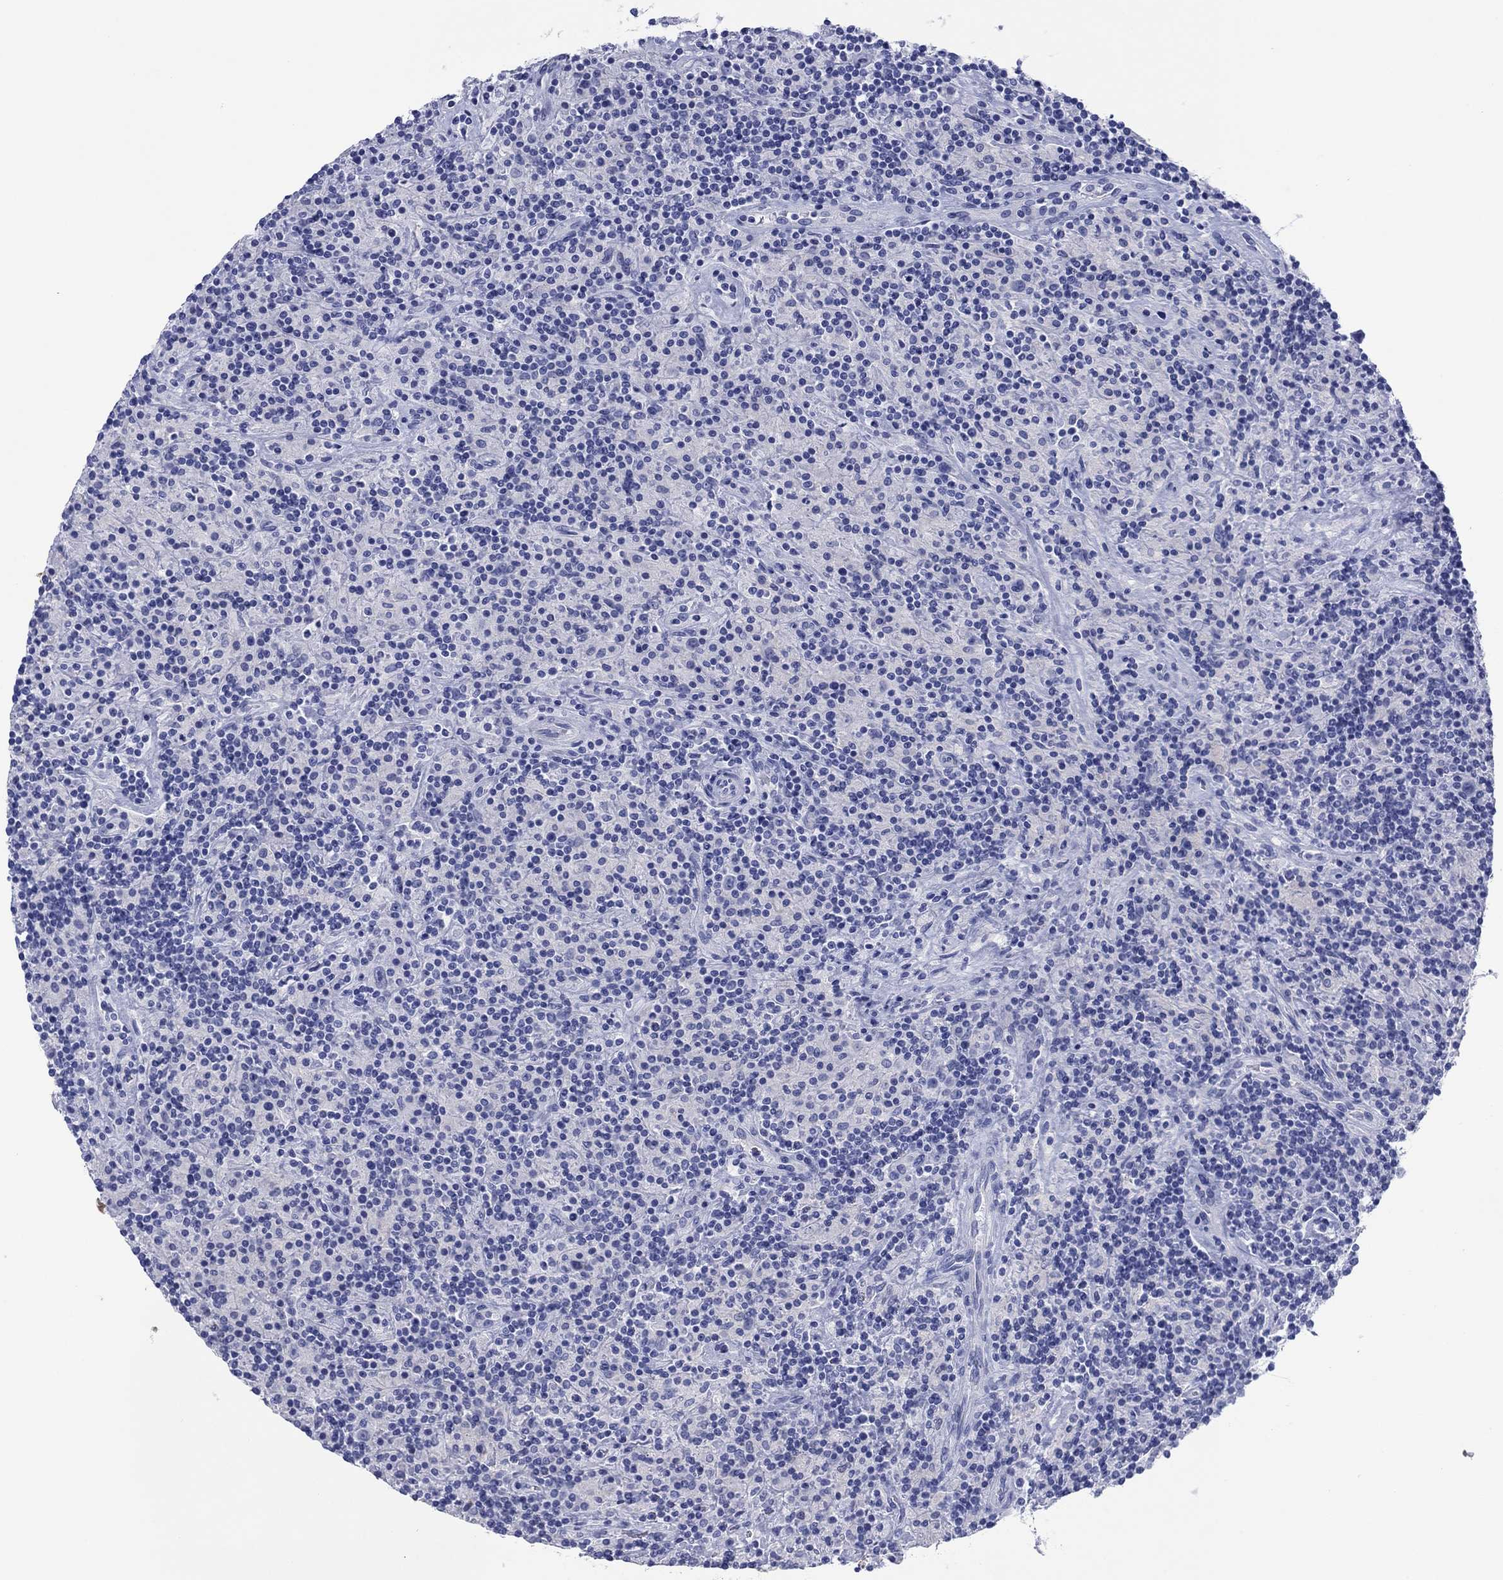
{"staining": {"intensity": "negative", "quantity": "none", "location": "none"}, "tissue": "lymphoma", "cell_type": "Tumor cells", "image_type": "cancer", "snomed": [{"axis": "morphology", "description": "Hodgkin's disease, NOS"}, {"axis": "topography", "description": "Lymph node"}], "caption": "Protein analysis of Hodgkin's disease demonstrates no significant staining in tumor cells. (DAB IHC visualized using brightfield microscopy, high magnification).", "gene": "ATP1B1", "patient": {"sex": "male", "age": 70}}